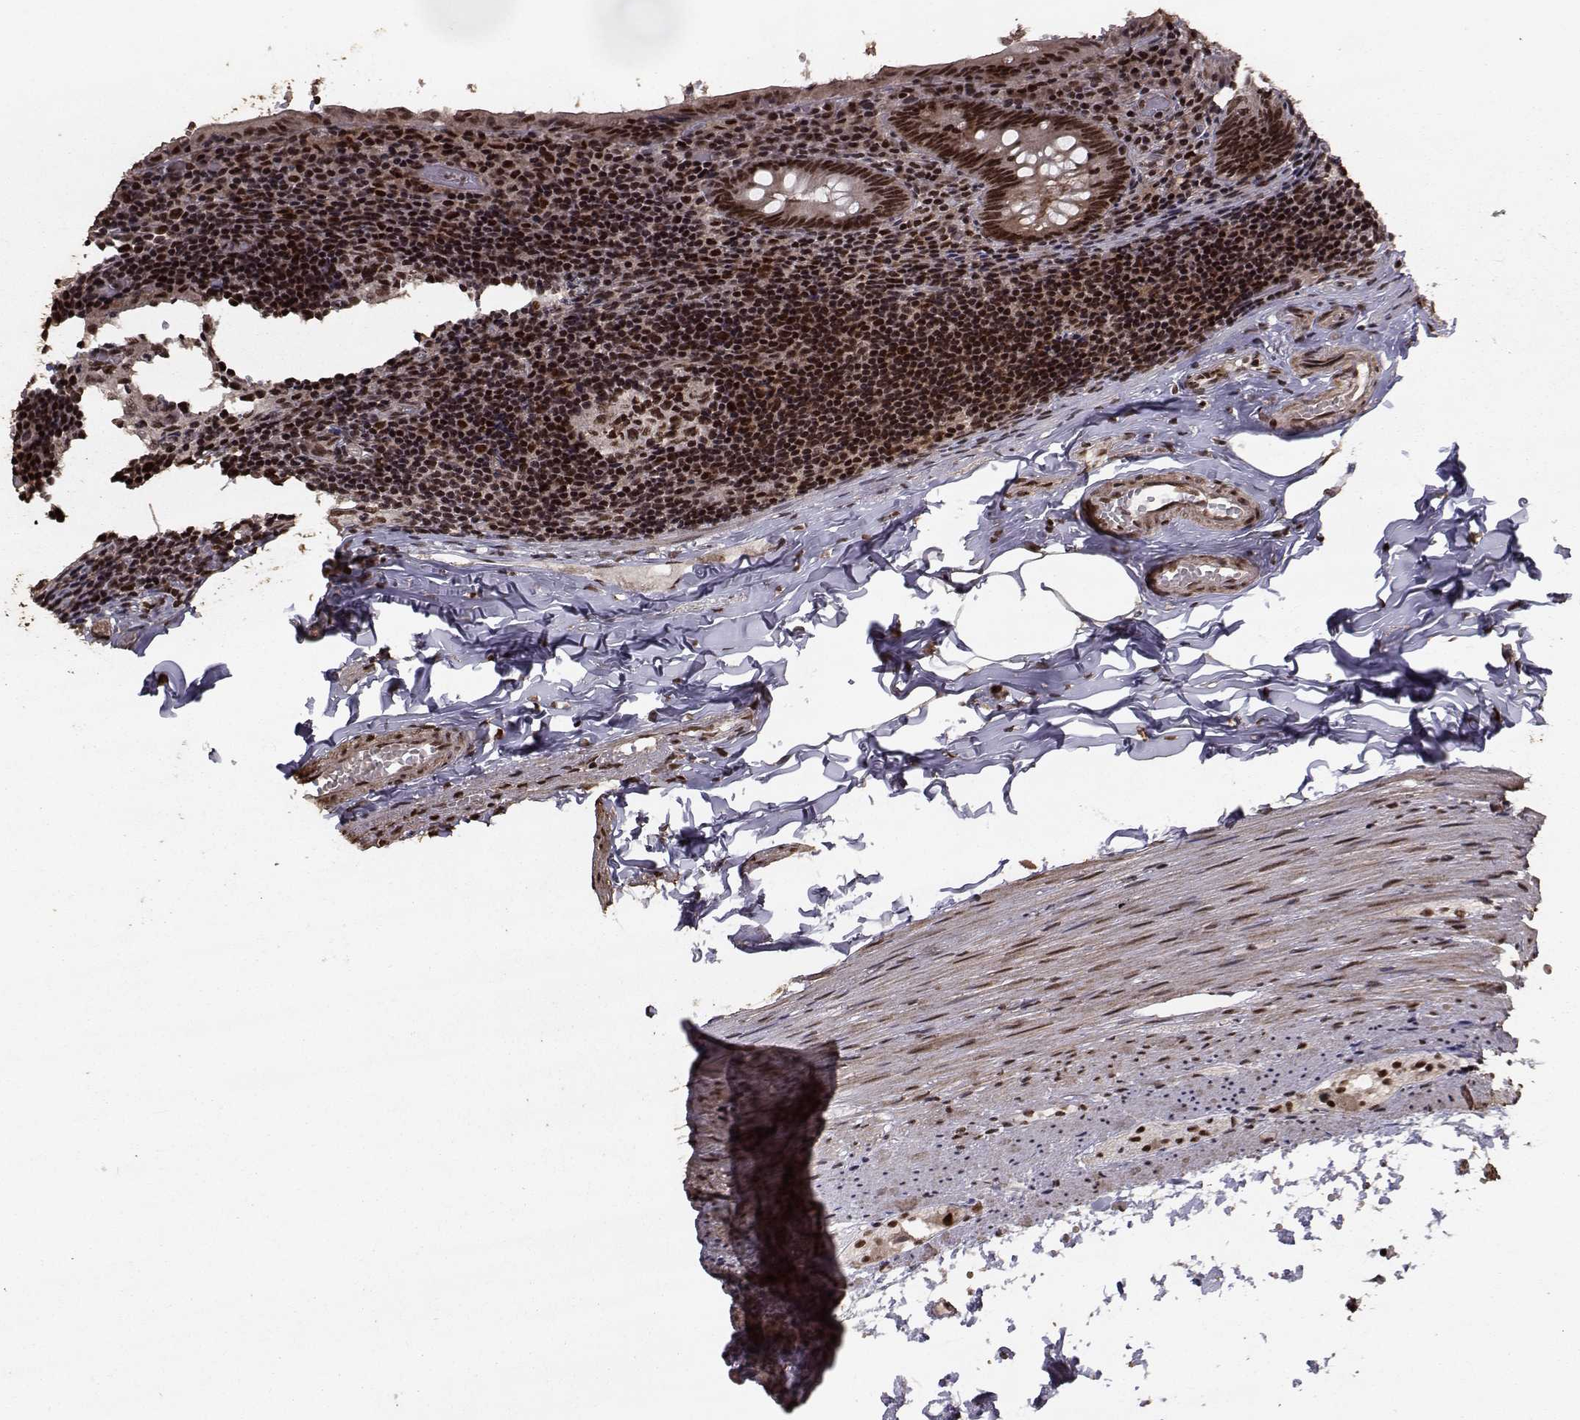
{"staining": {"intensity": "strong", "quantity": ">75%", "location": "cytoplasmic/membranous,nuclear"}, "tissue": "appendix", "cell_type": "Glandular cells", "image_type": "normal", "snomed": [{"axis": "morphology", "description": "Normal tissue, NOS"}, {"axis": "topography", "description": "Appendix"}], "caption": "Immunohistochemistry (IHC) of unremarkable appendix displays high levels of strong cytoplasmic/membranous,nuclear positivity in about >75% of glandular cells.", "gene": "SF1", "patient": {"sex": "female", "age": 23}}